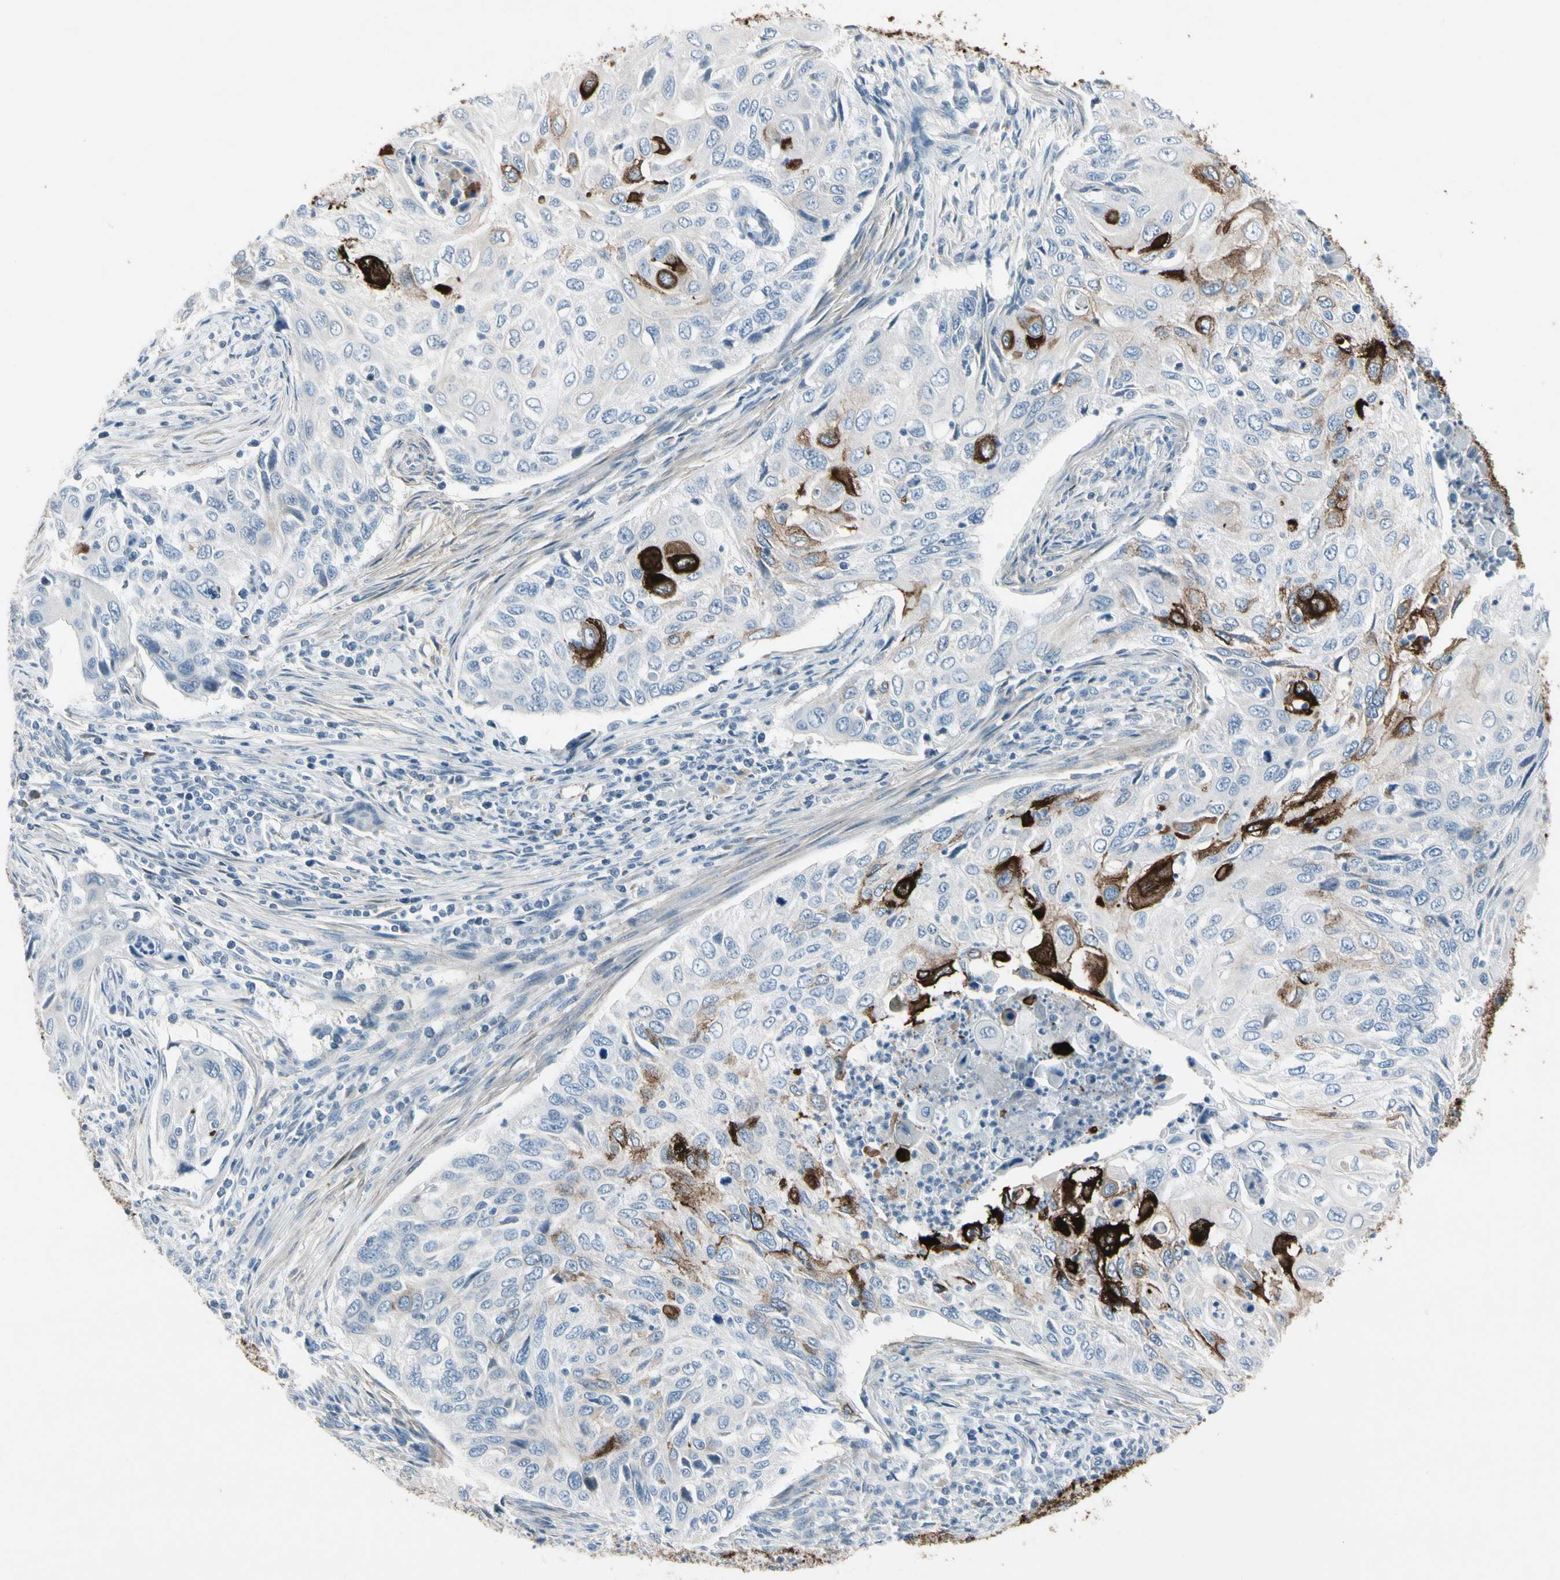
{"staining": {"intensity": "strong", "quantity": "<25%", "location": "cytoplasmic/membranous"}, "tissue": "cervical cancer", "cell_type": "Tumor cells", "image_type": "cancer", "snomed": [{"axis": "morphology", "description": "Squamous cell carcinoma, NOS"}, {"axis": "topography", "description": "Cervix"}], "caption": "Immunohistochemistry (IHC) photomicrograph of human squamous cell carcinoma (cervical) stained for a protein (brown), which exhibits medium levels of strong cytoplasmic/membranous staining in approximately <25% of tumor cells.", "gene": "PIGR", "patient": {"sex": "female", "age": 70}}